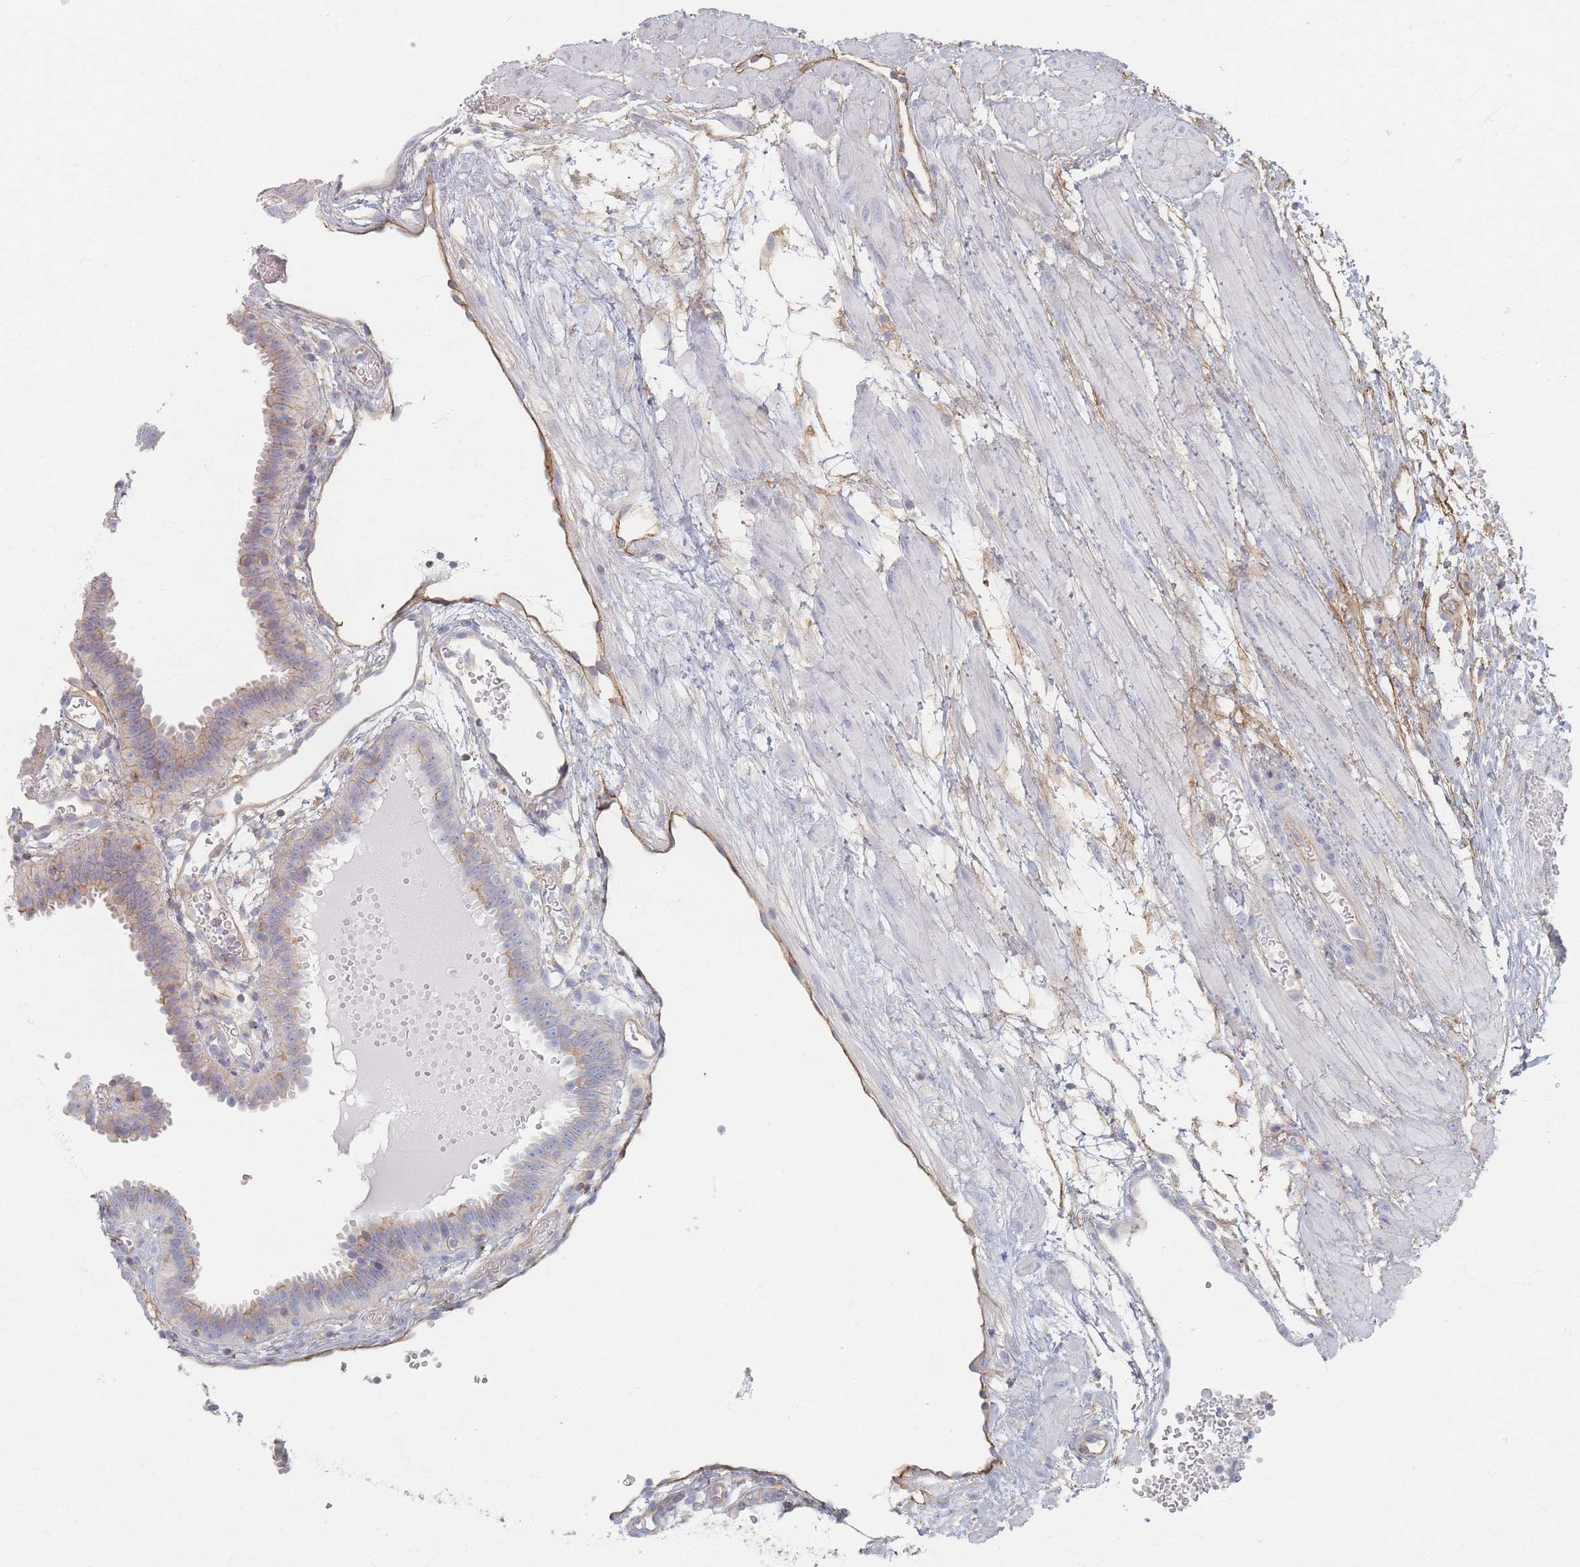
{"staining": {"intensity": "moderate", "quantity": "25%-75%", "location": "cytoplasmic/membranous"}, "tissue": "fallopian tube", "cell_type": "Glandular cells", "image_type": "normal", "snomed": [{"axis": "morphology", "description": "Normal tissue, NOS"}, {"axis": "topography", "description": "Fallopian tube"}], "caption": "High-magnification brightfield microscopy of unremarkable fallopian tube stained with DAB (brown) and counterstained with hematoxylin (blue). glandular cells exhibit moderate cytoplasmic/membranous positivity is seen in approximately25%-75% of cells. Using DAB (3,3'-diaminobenzidine) (brown) and hematoxylin (blue) stains, captured at high magnification using brightfield microscopy.", "gene": "GNB1", "patient": {"sex": "female", "age": 37}}